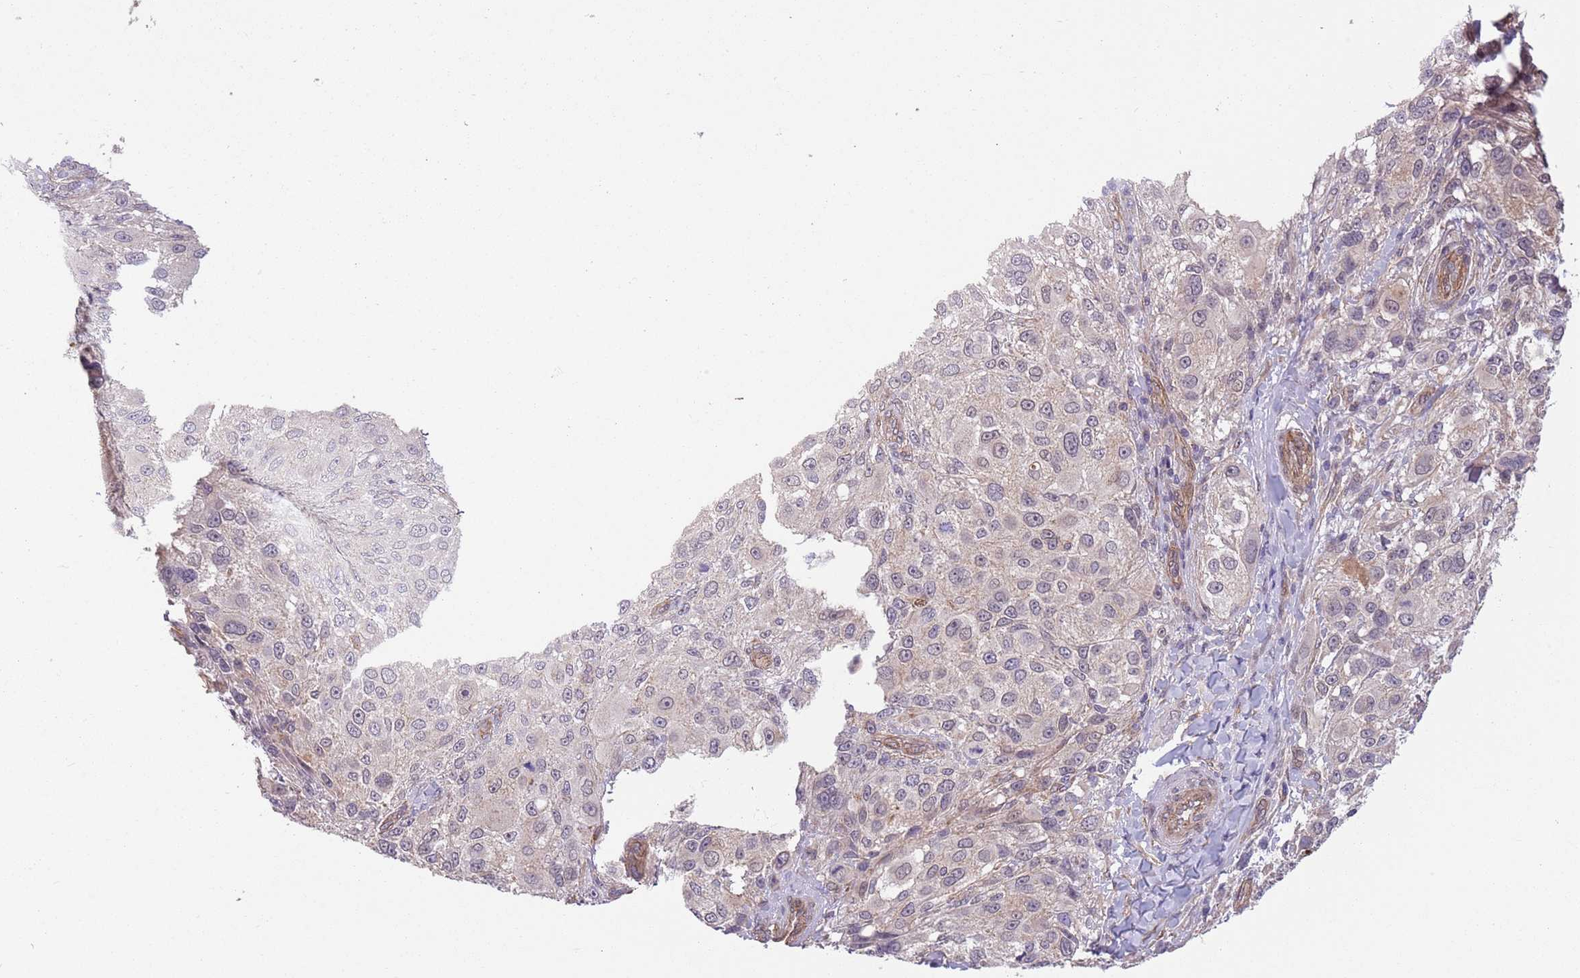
{"staining": {"intensity": "negative", "quantity": "none", "location": "none"}, "tissue": "melanoma", "cell_type": "Tumor cells", "image_type": "cancer", "snomed": [{"axis": "morphology", "description": "Normal morphology"}, {"axis": "morphology", "description": "Malignant melanoma, NOS"}, {"axis": "topography", "description": "Skin"}], "caption": "Image shows no significant protein staining in tumor cells of melanoma.", "gene": "CREBZF", "patient": {"sex": "female", "age": 72}}